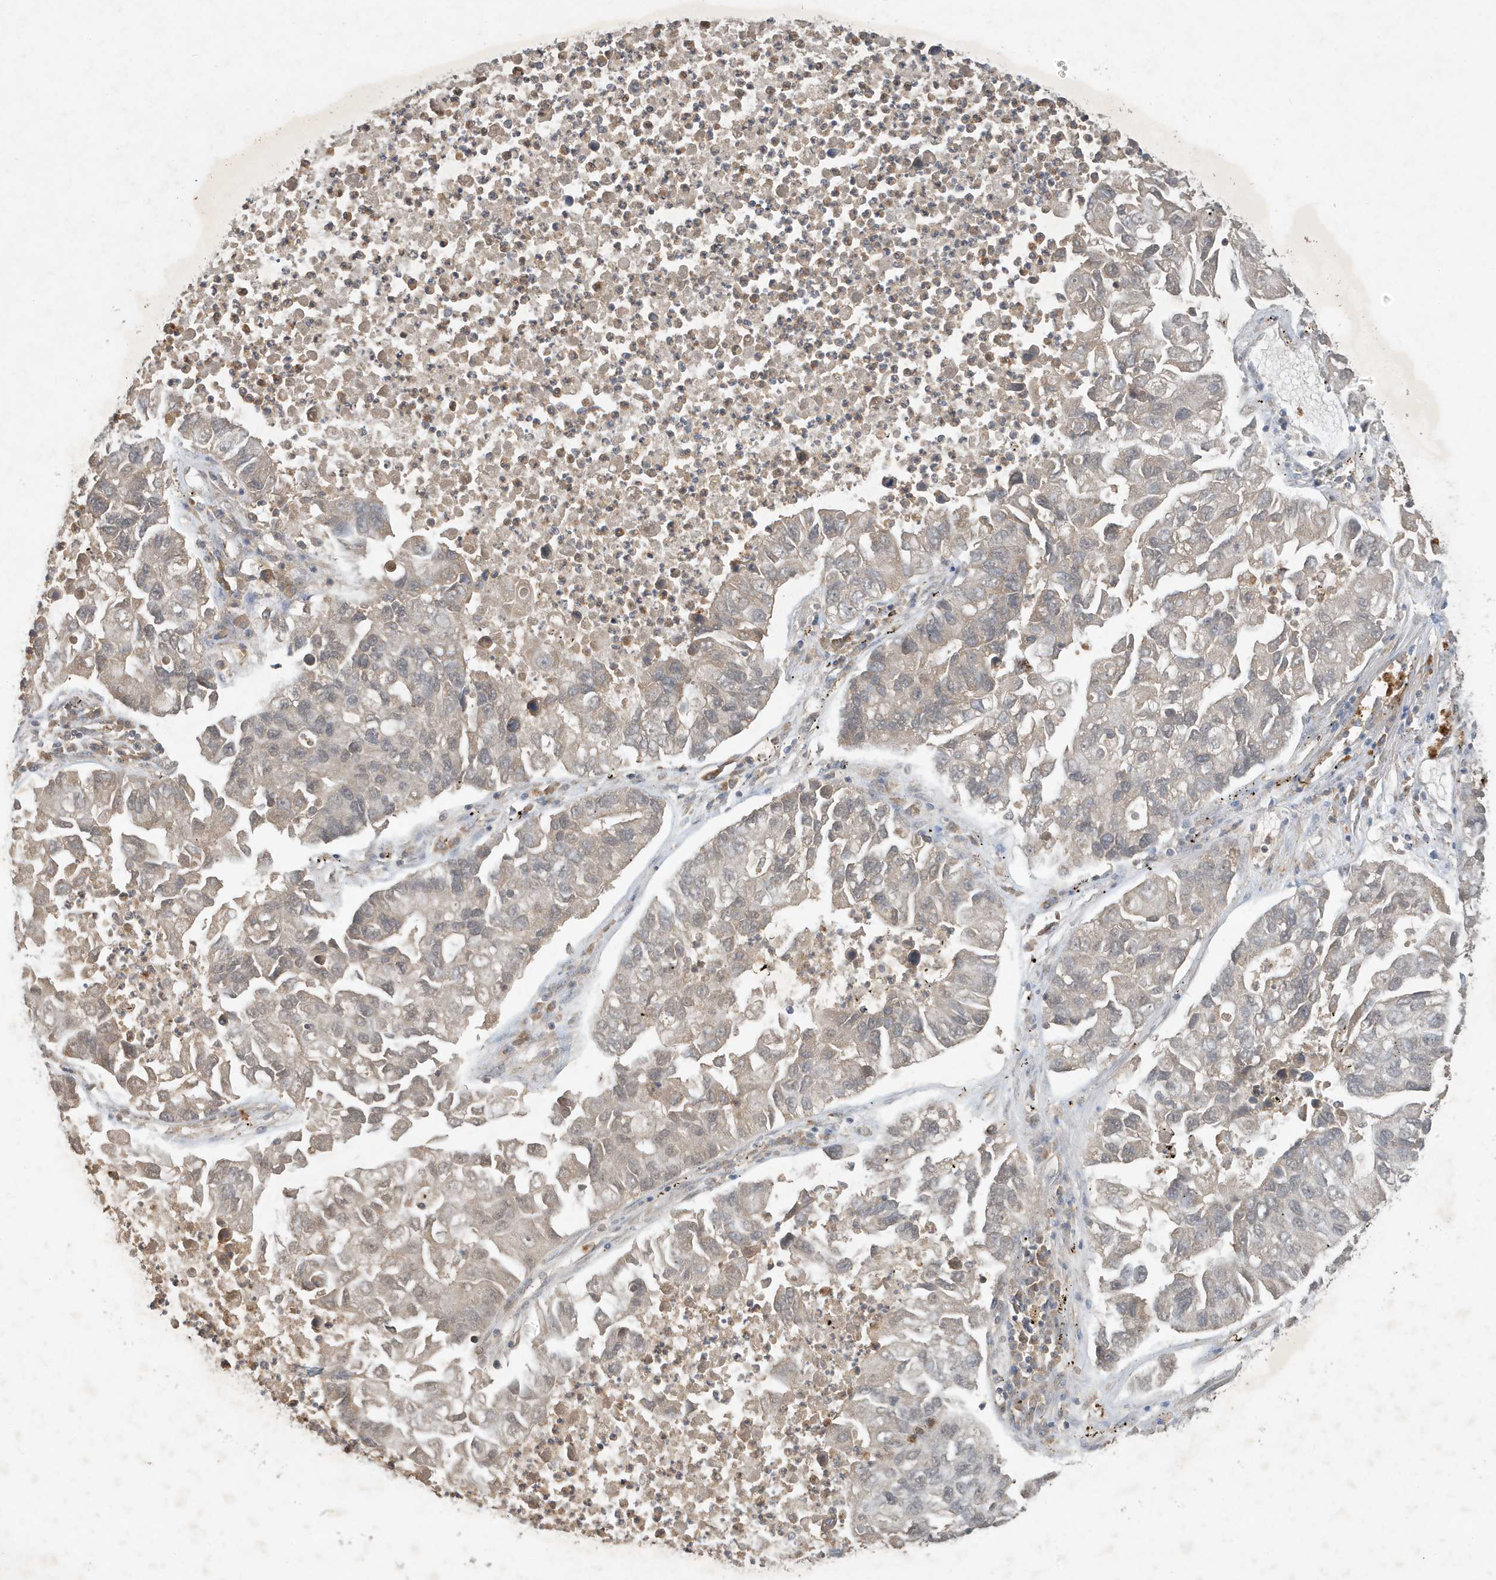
{"staining": {"intensity": "weak", "quantity": "25%-75%", "location": "cytoplasmic/membranous"}, "tissue": "lung cancer", "cell_type": "Tumor cells", "image_type": "cancer", "snomed": [{"axis": "morphology", "description": "Adenocarcinoma, NOS"}, {"axis": "topography", "description": "Lung"}], "caption": "A micrograph of lung cancer (adenocarcinoma) stained for a protein reveals weak cytoplasmic/membranous brown staining in tumor cells.", "gene": "ABCB9", "patient": {"sex": "female", "age": 51}}